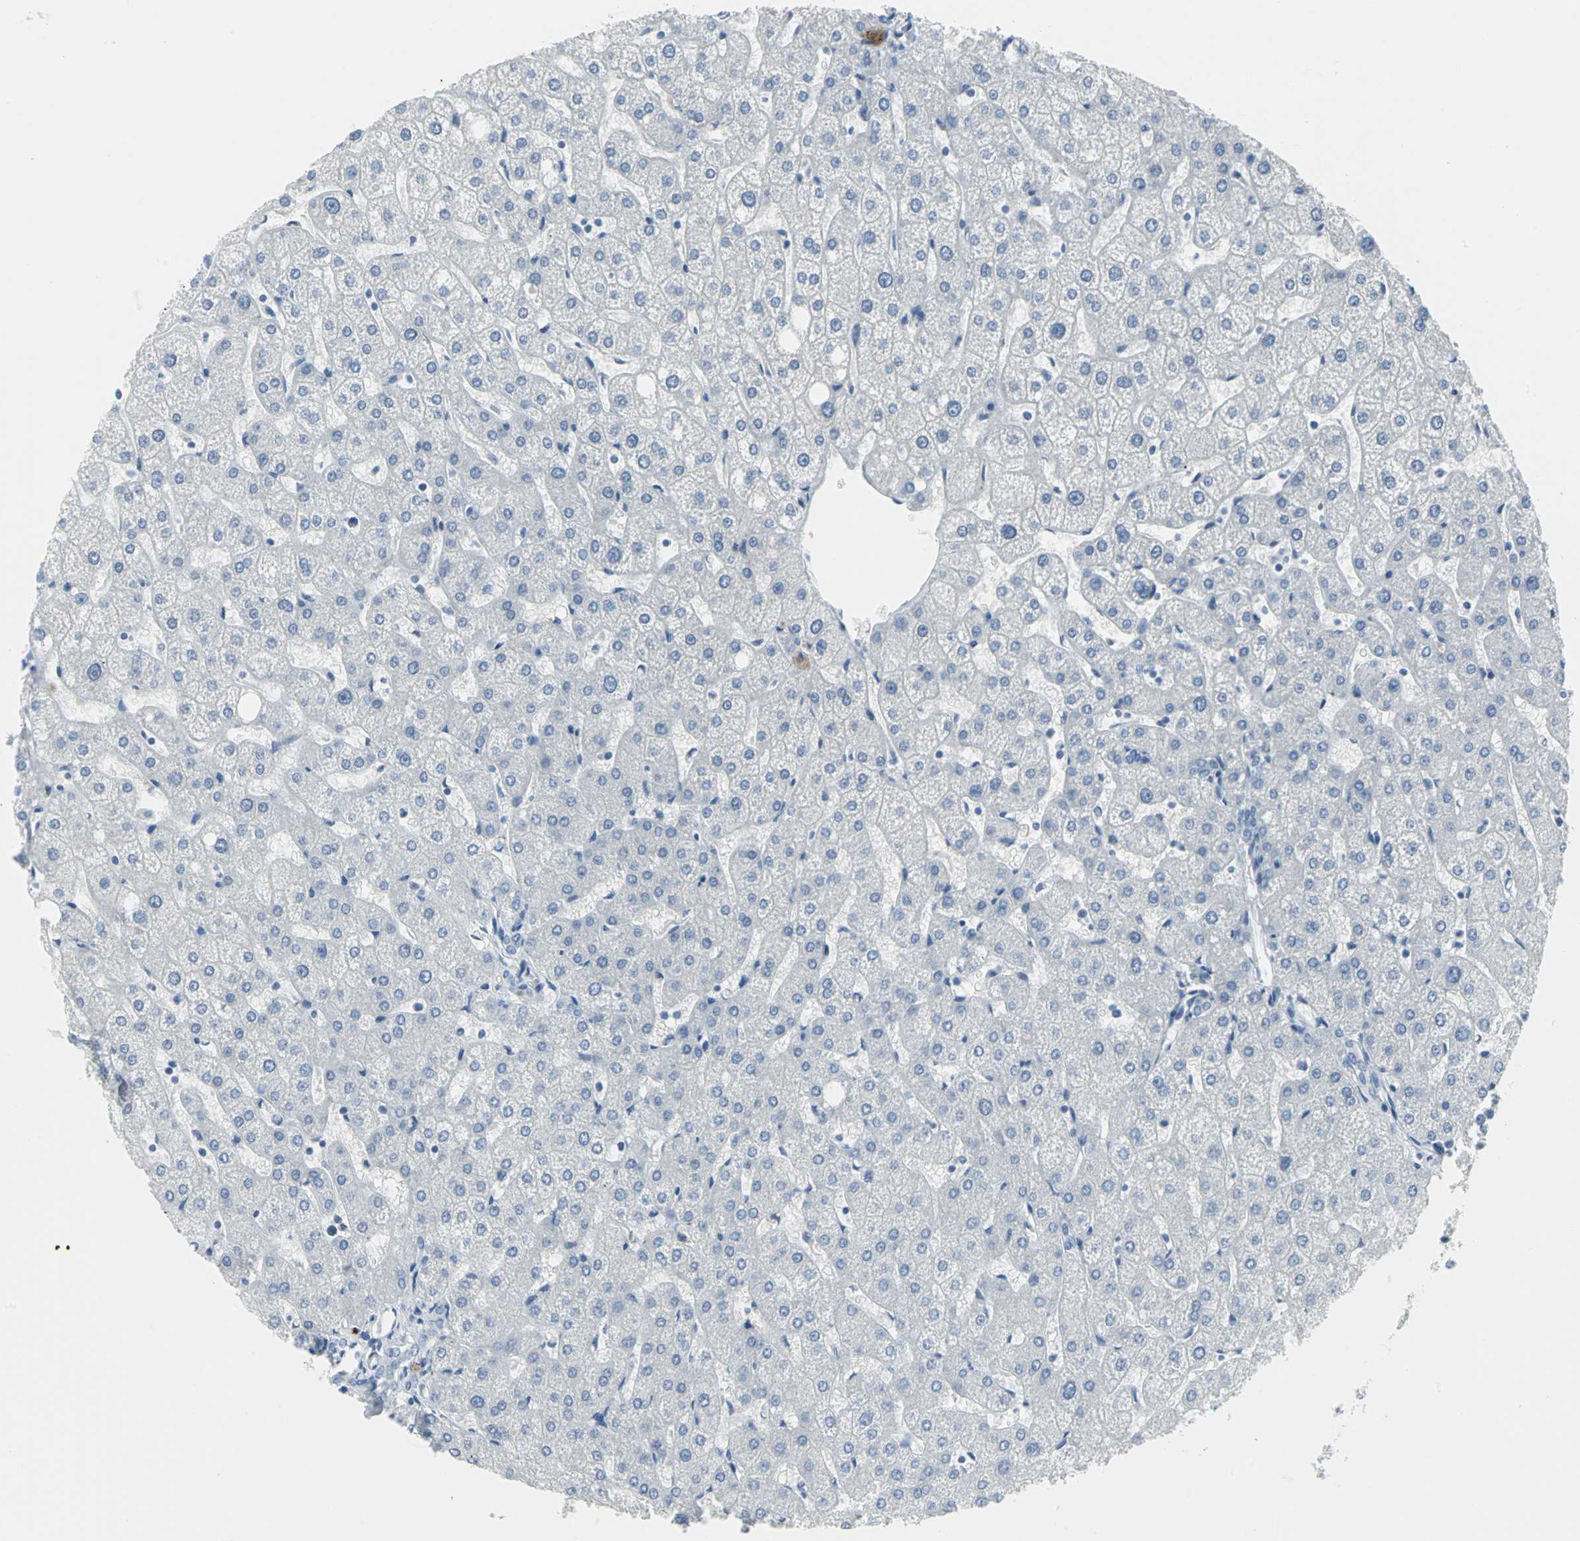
{"staining": {"intensity": "negative", "quantity": "none", "location": "none"}, "tissue": "liver", "cell_type": "Cholangiocytes", "image_type": "normal", "snomed": [{"axis": "morphology", "description": "Normal tissue, NOS"}, {"axis": "topography", "description": "Liver"}], "caption": "Immunohistochemical staining of benign liver displays no significant positivity in cholangiocytes. Nuclei are stained in blue.", "gene": "MCM3", "patient": {"sex": "male", "age": 67}}